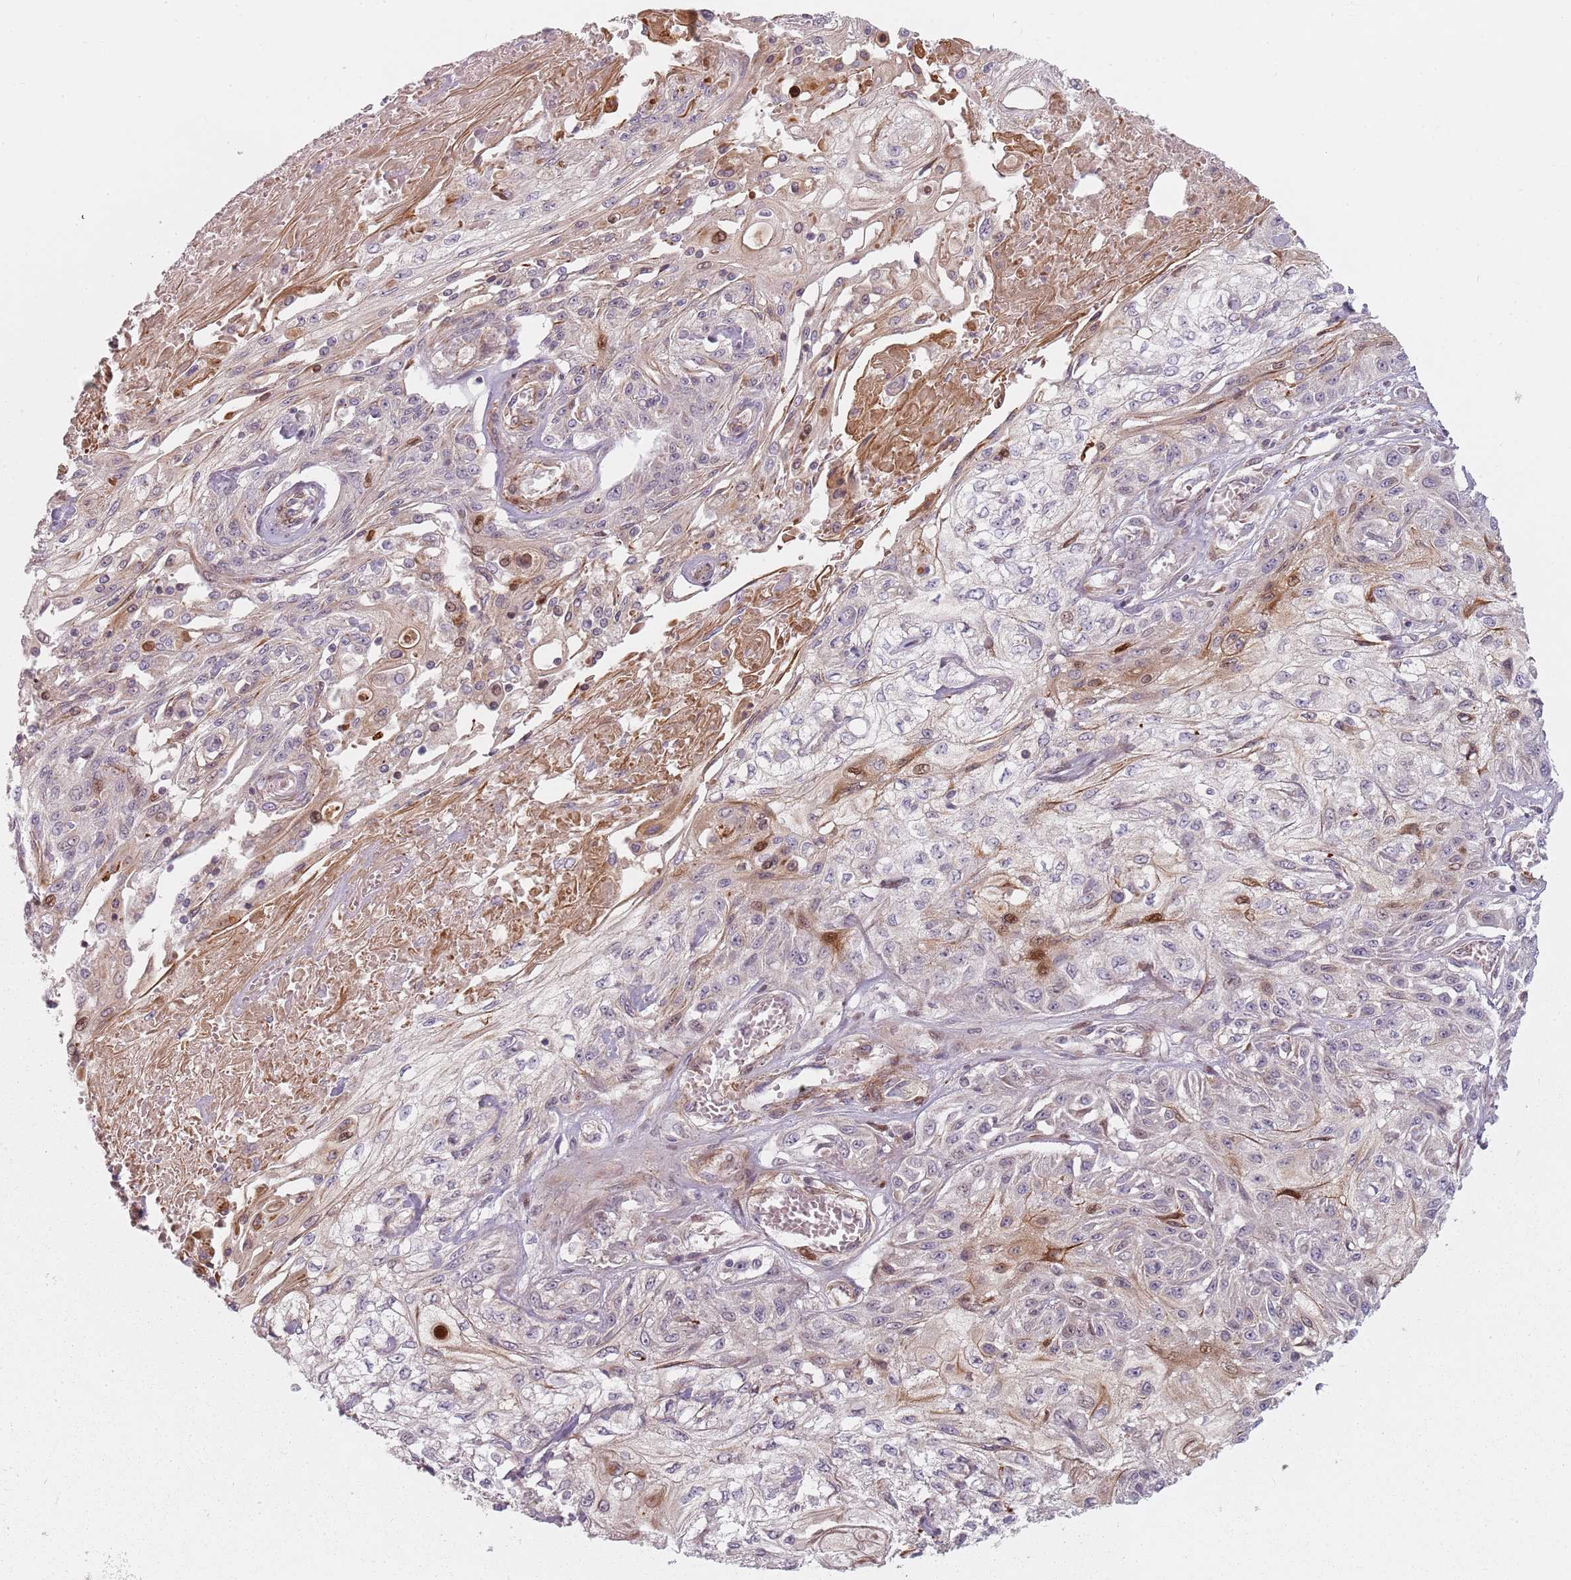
{"staining": {"intensity": "moderate", "quantity": "<25%", "location": "cytoplasmic/membranous,nuclear"}, "tissue": "skin cancer", "cell_type": "Tumor cells", "image_type": "cancer", "snomed": [{"axis": "morphology", "description": "Squamous cell carcinoma, NOS"}, {"axis": "morphology", "description": "Squamous cell carcinoma, metastatic, NOS"}, {"axis": "topography", "description": "Skin"}, {"axis": "topography", "description": "Lymph node"}], "caption": "This is a histology image of immunohistochemistry staining of metastatic squamous cell carcinoma (skin), which shows moderate expression in the cytoplasmic/membranous and nuclear of tumor cells.", "gene": "RPS6KA2", "patient": {"sex": "male", "age": 75}}